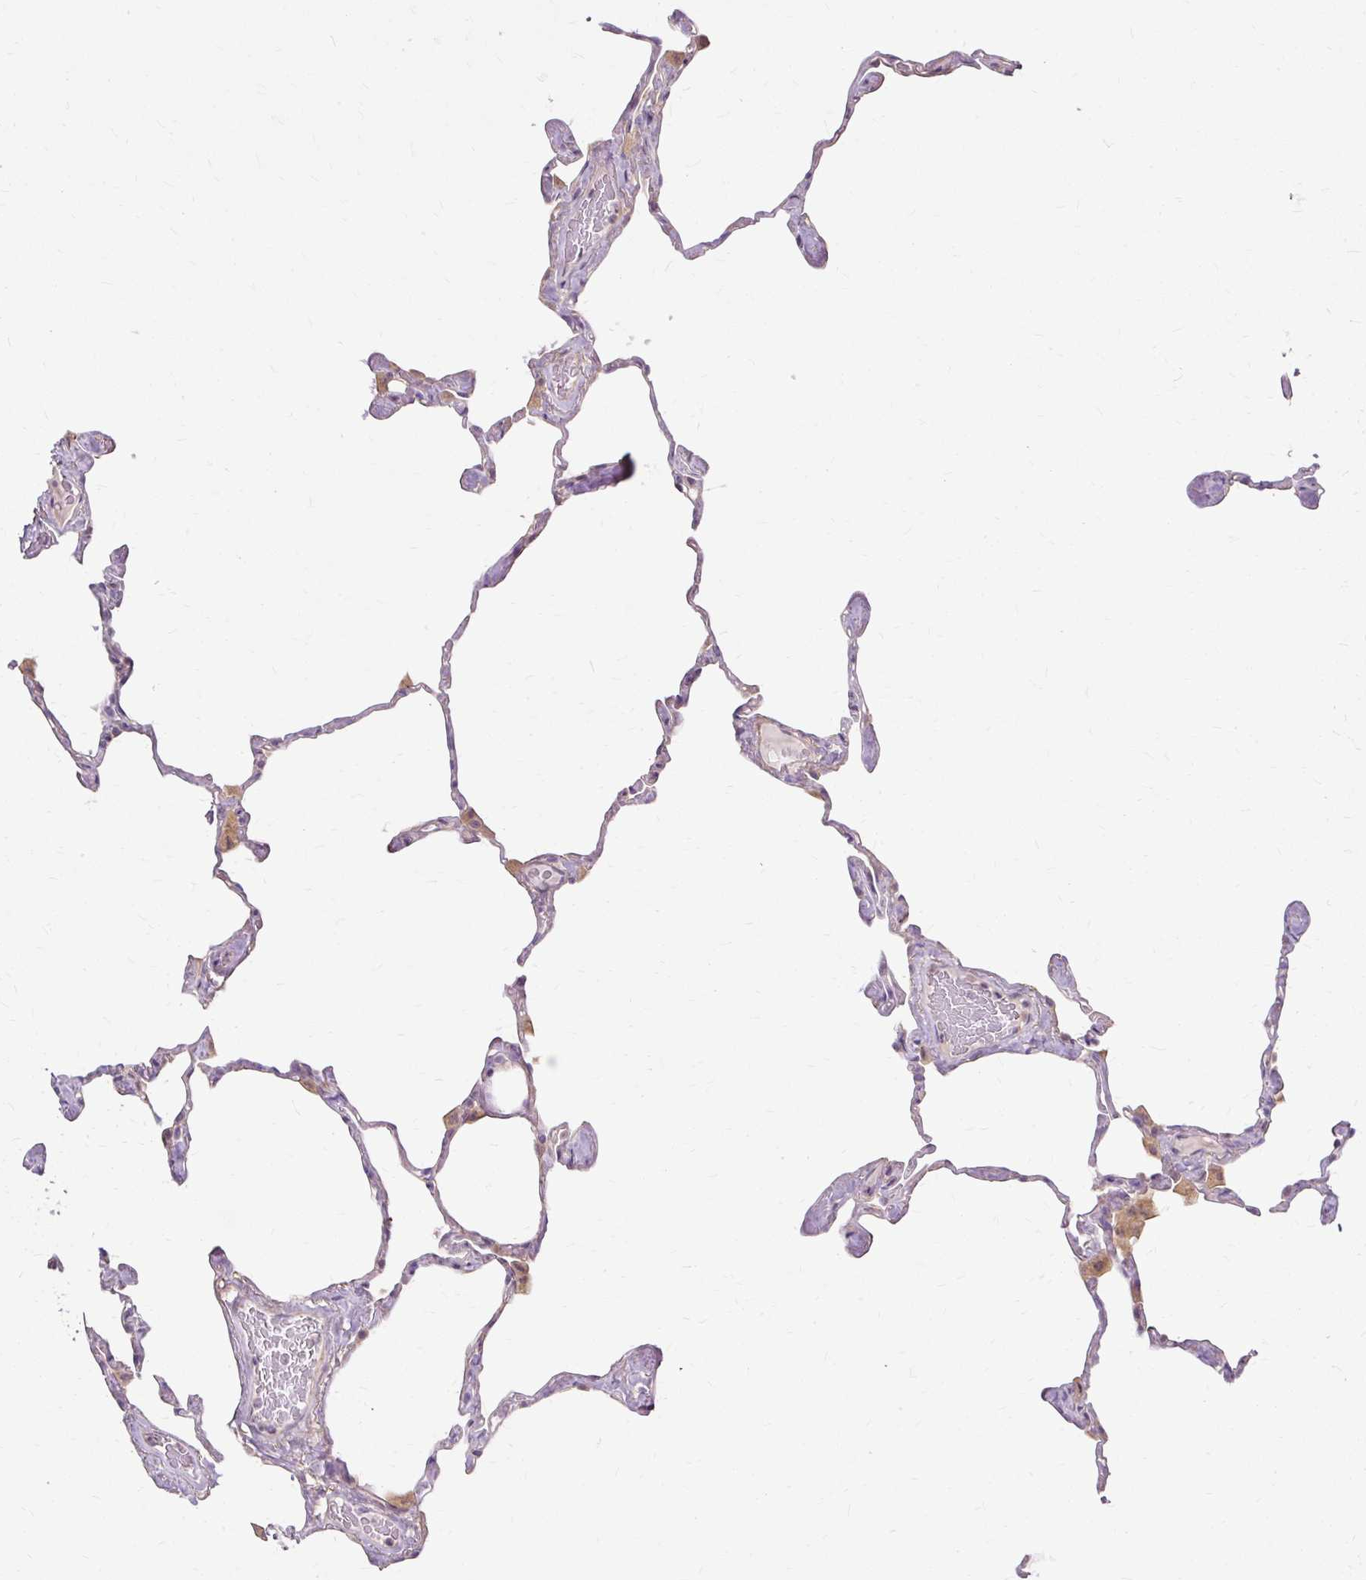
{"staining": {"intensity": "negative", "quantity": "none", "location": "none"}, "tissue": "lung", "cell_type": "Alveolar cells", "image_type": "normal", "snomed": [{"axis": "morphology", "description": "Normal tissue, NOS"}, {"axis": "topography", "description": "Lung"}], "caption": "Histopathology image shows no protein expression in alveolar cells of normal lung. (DAB IHC with hematoxylin counter stain).", "gene": "TSPAN8", "patient": {"sex": "male", "age": 65}}